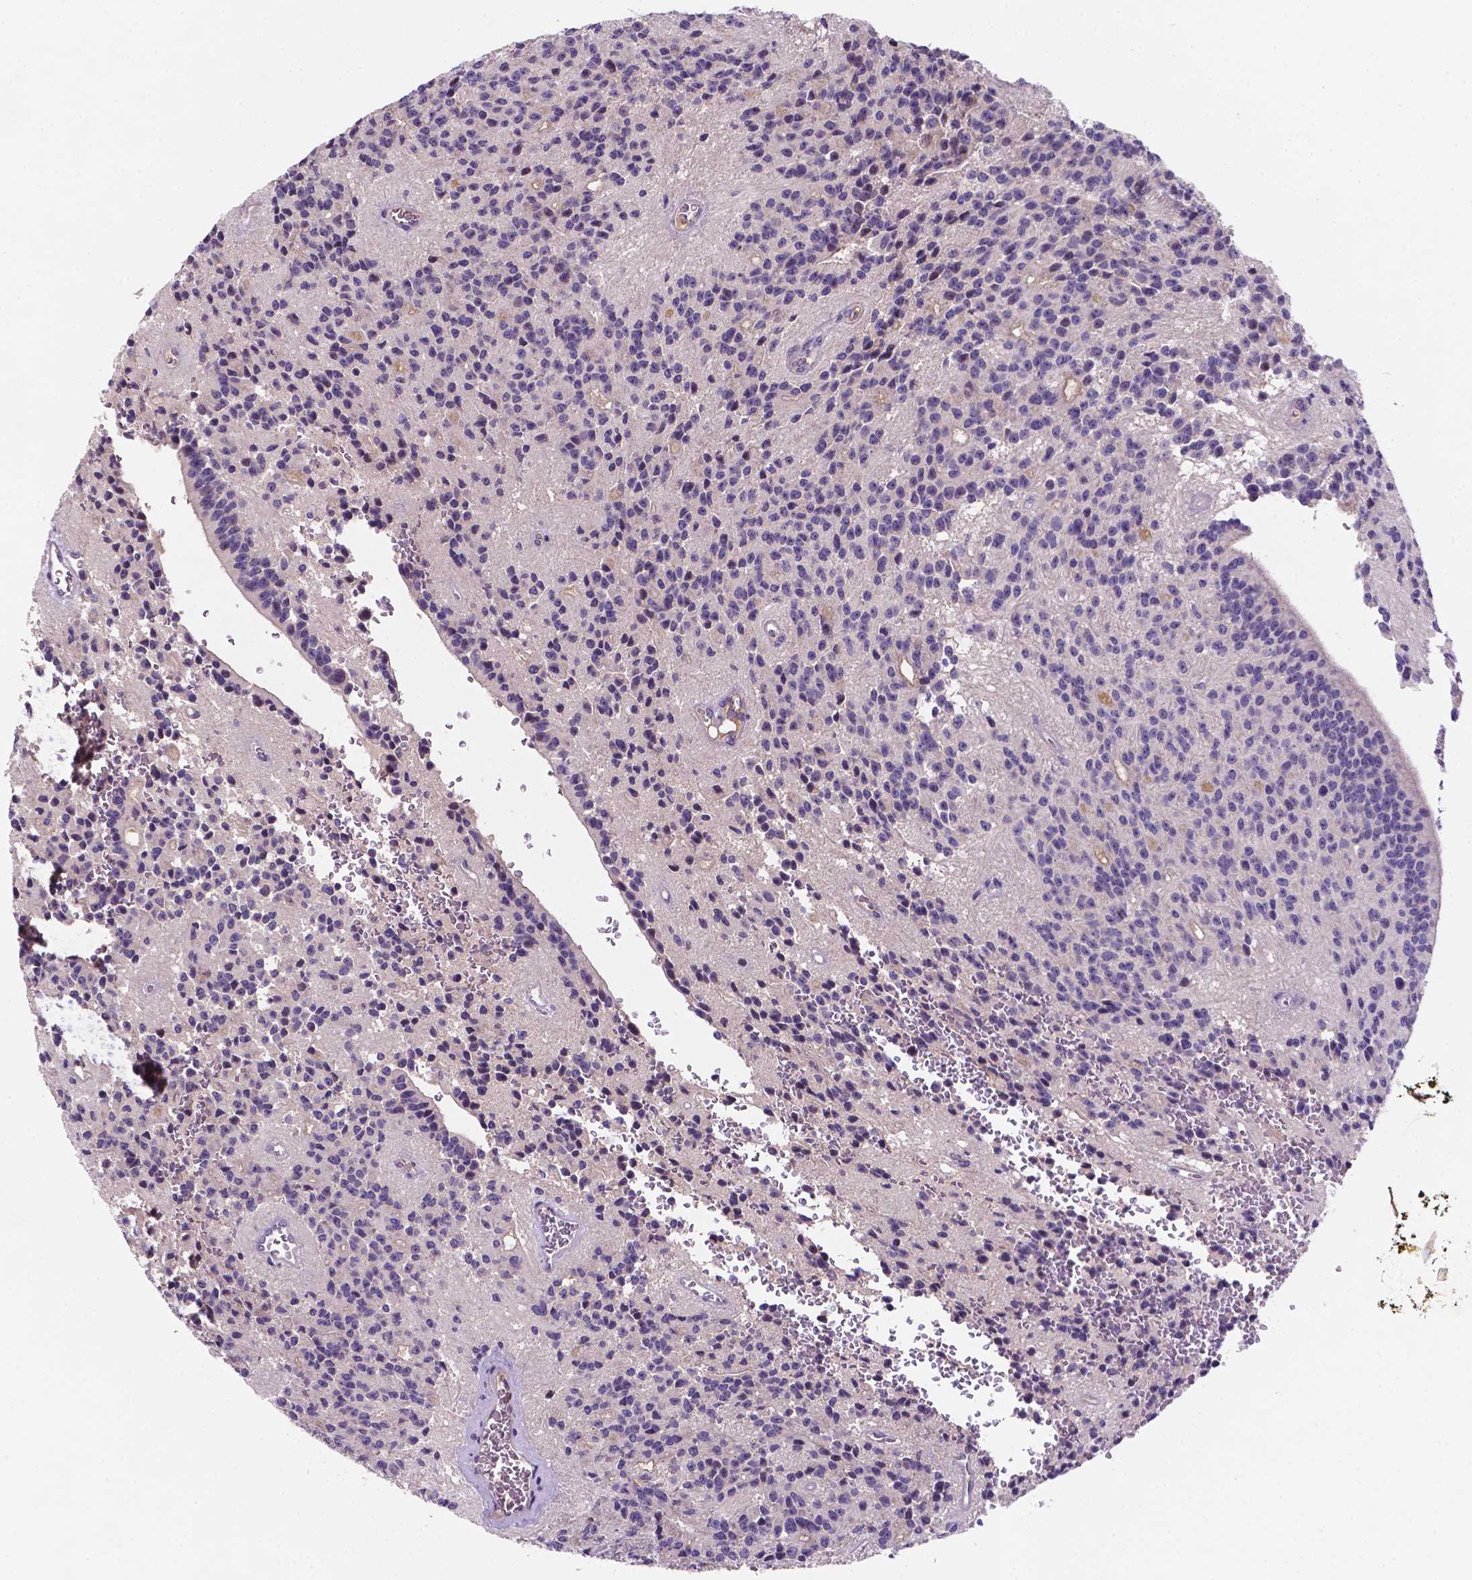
{"staining": {"intensity": "negative", "quantity": "none", "location": "none"}, "tissue": "glioma", "cell_type": "Tumor cells", "image_type": "cancer", "snomed": [{"axis": "morphology", "description": "Glioma, malignant, Low grade"}, {"axis": "topography", "description": "Brain"}], "caption": "Immunohistochemical staining of glioma displays no significant staining in tumor cells.", "gene": "TM4SF20", "patient": {"sex": "male", "age": 31}}